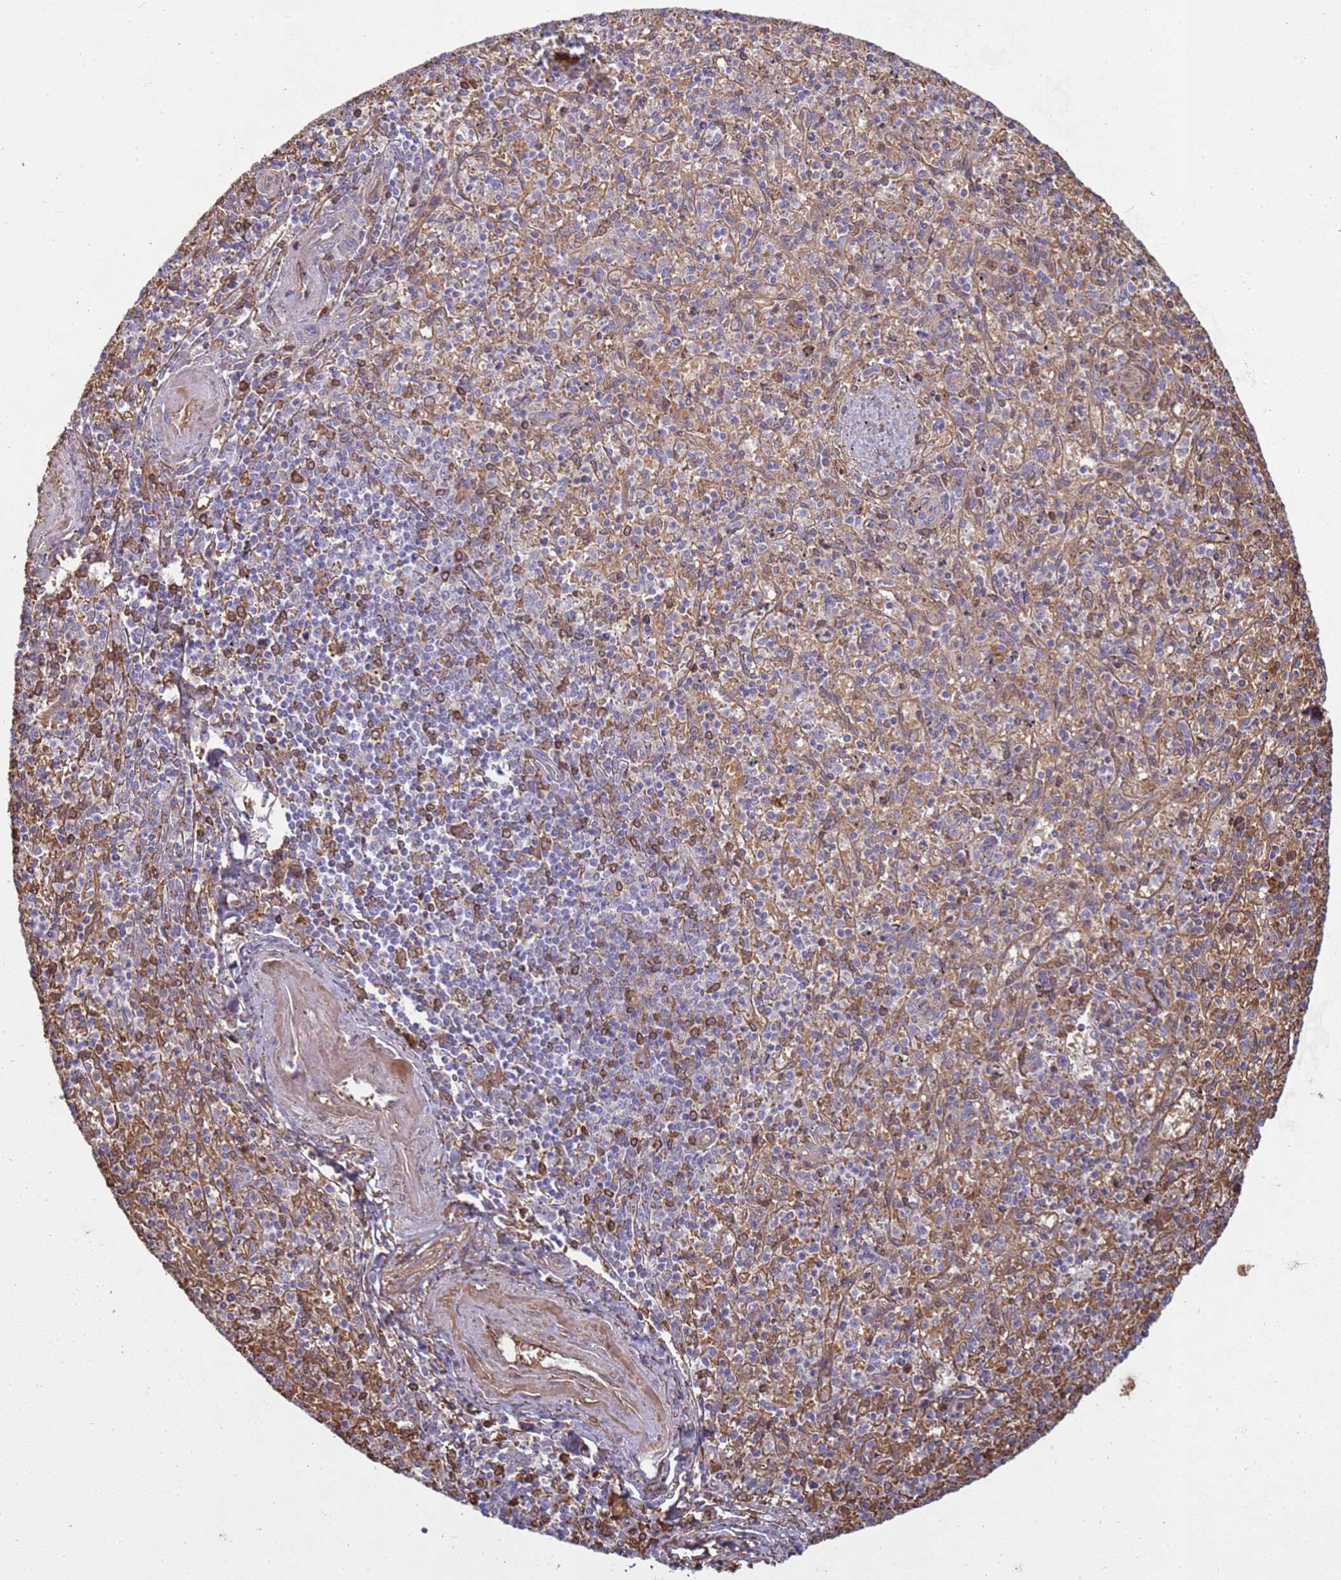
{"staining": {"intensity": "weak", "quantity": "<25%", "location": "cytoplasmic/membranous"}, "tissue": "spleen", "cell_type": "Cells in red pulp", "image_type": "normal", "snomed": [{"axis": "morphology", "description": "Normal tissue, NOS"}, {"axis": "topography", "description": "Spleen"}], "caption": "IHC histopathology image of benign spleen: spleen stained with DAB displays no significant protein positivity in cells in red pulp. (DAB (3,3'-diaminobenzidine) immunohistochemistry (IHC), high magnification).", "gene": "SGIP1", "patient": {"sex": "male", "age": 72}}